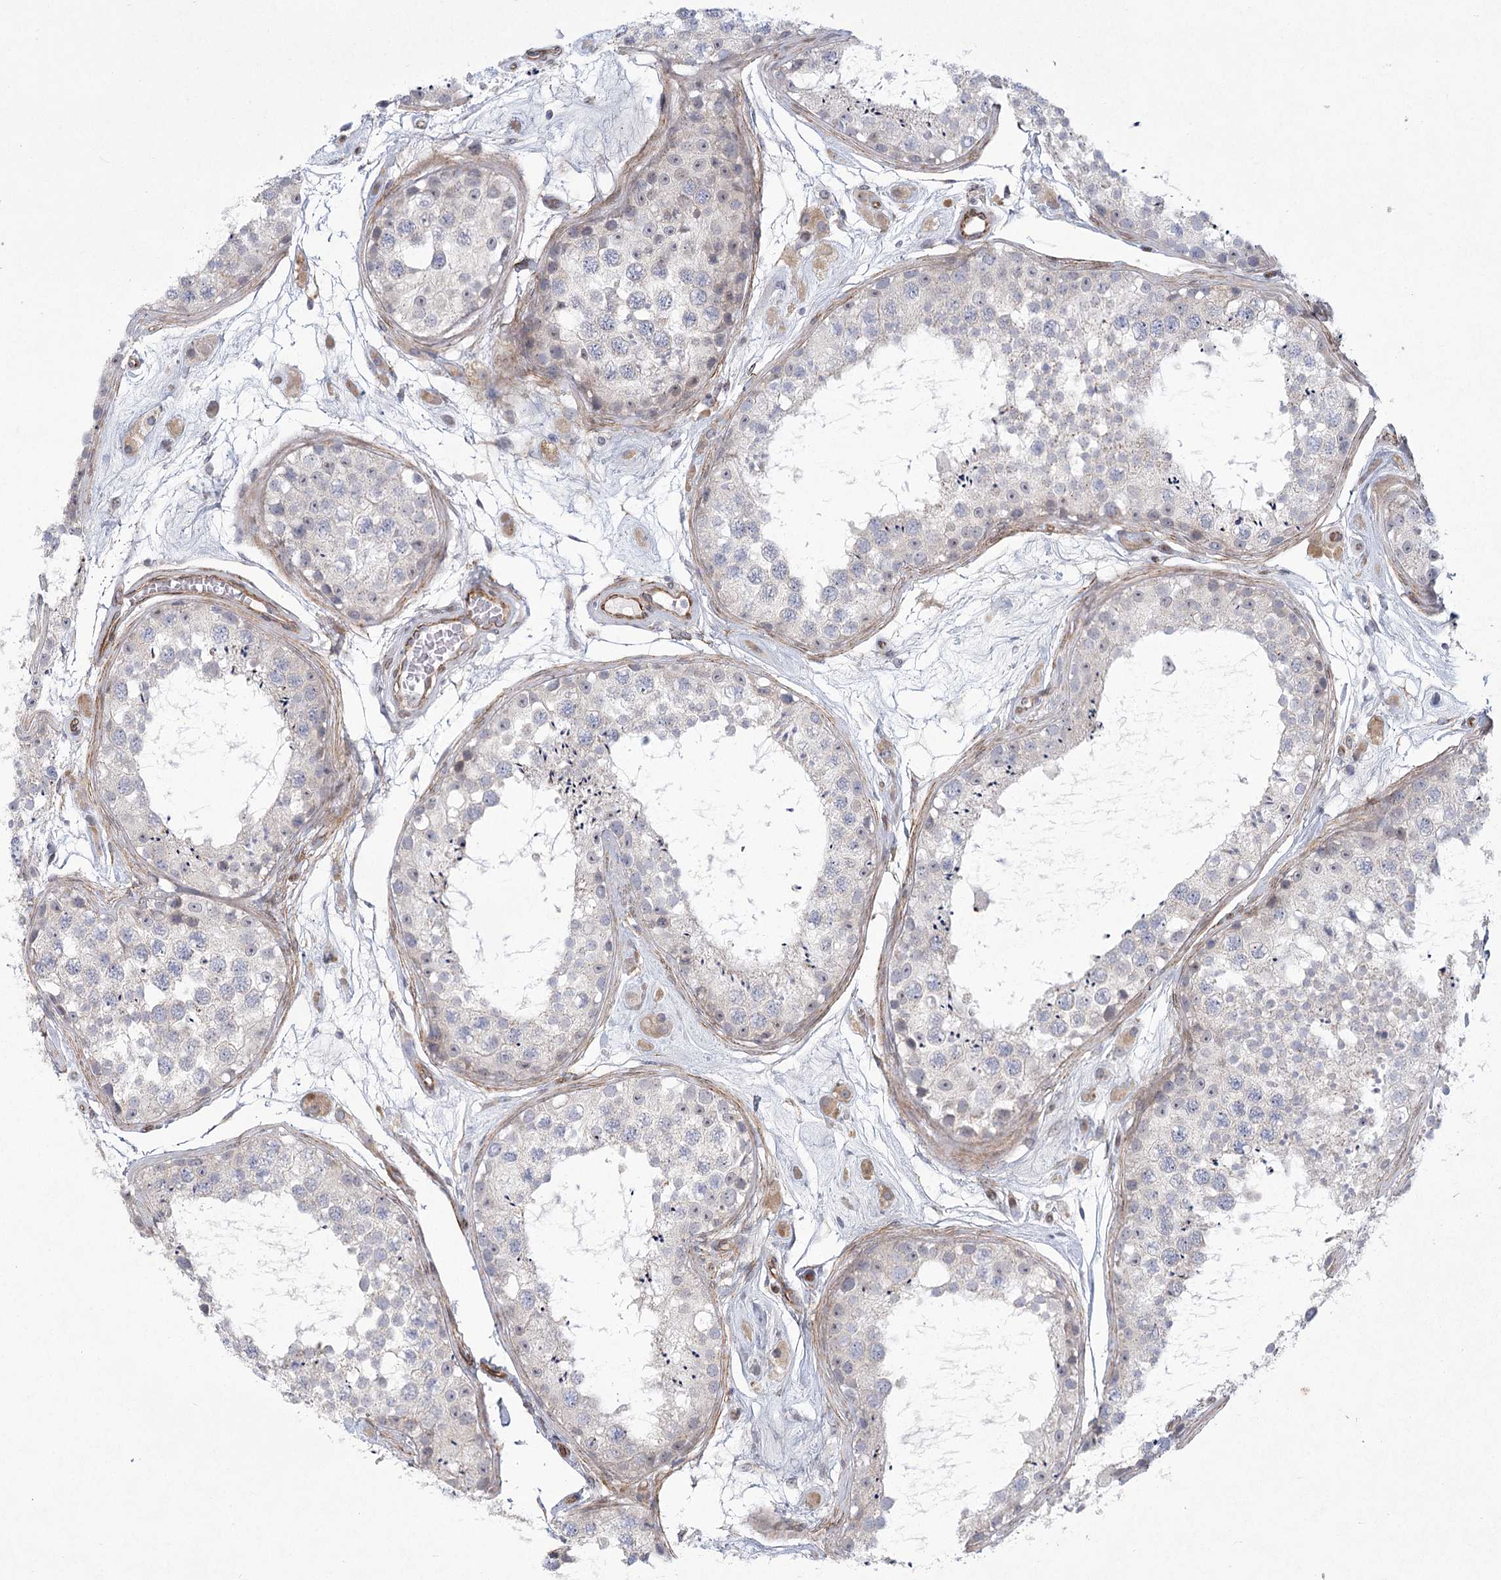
{"staining": {"intensity": "negative", "quantity": "none", "location": "none"}, "tissue": "testis", "cell_type": "Cells in seminiferous ducts", "image_type": "normal", "snomed": [{"axis": "morphology", "description": "Normal tissue, NOS"}, {"axis": "topography", "description": "Testis"}], "caption": "The IHC micrograph has no significant staining in cells in seminiferous ducts of testis. (Immunohistochemistry, brightfield microscopy, high magnification).", "gene": "MEPE", "patient": {"sex": "male", "age": 25}}